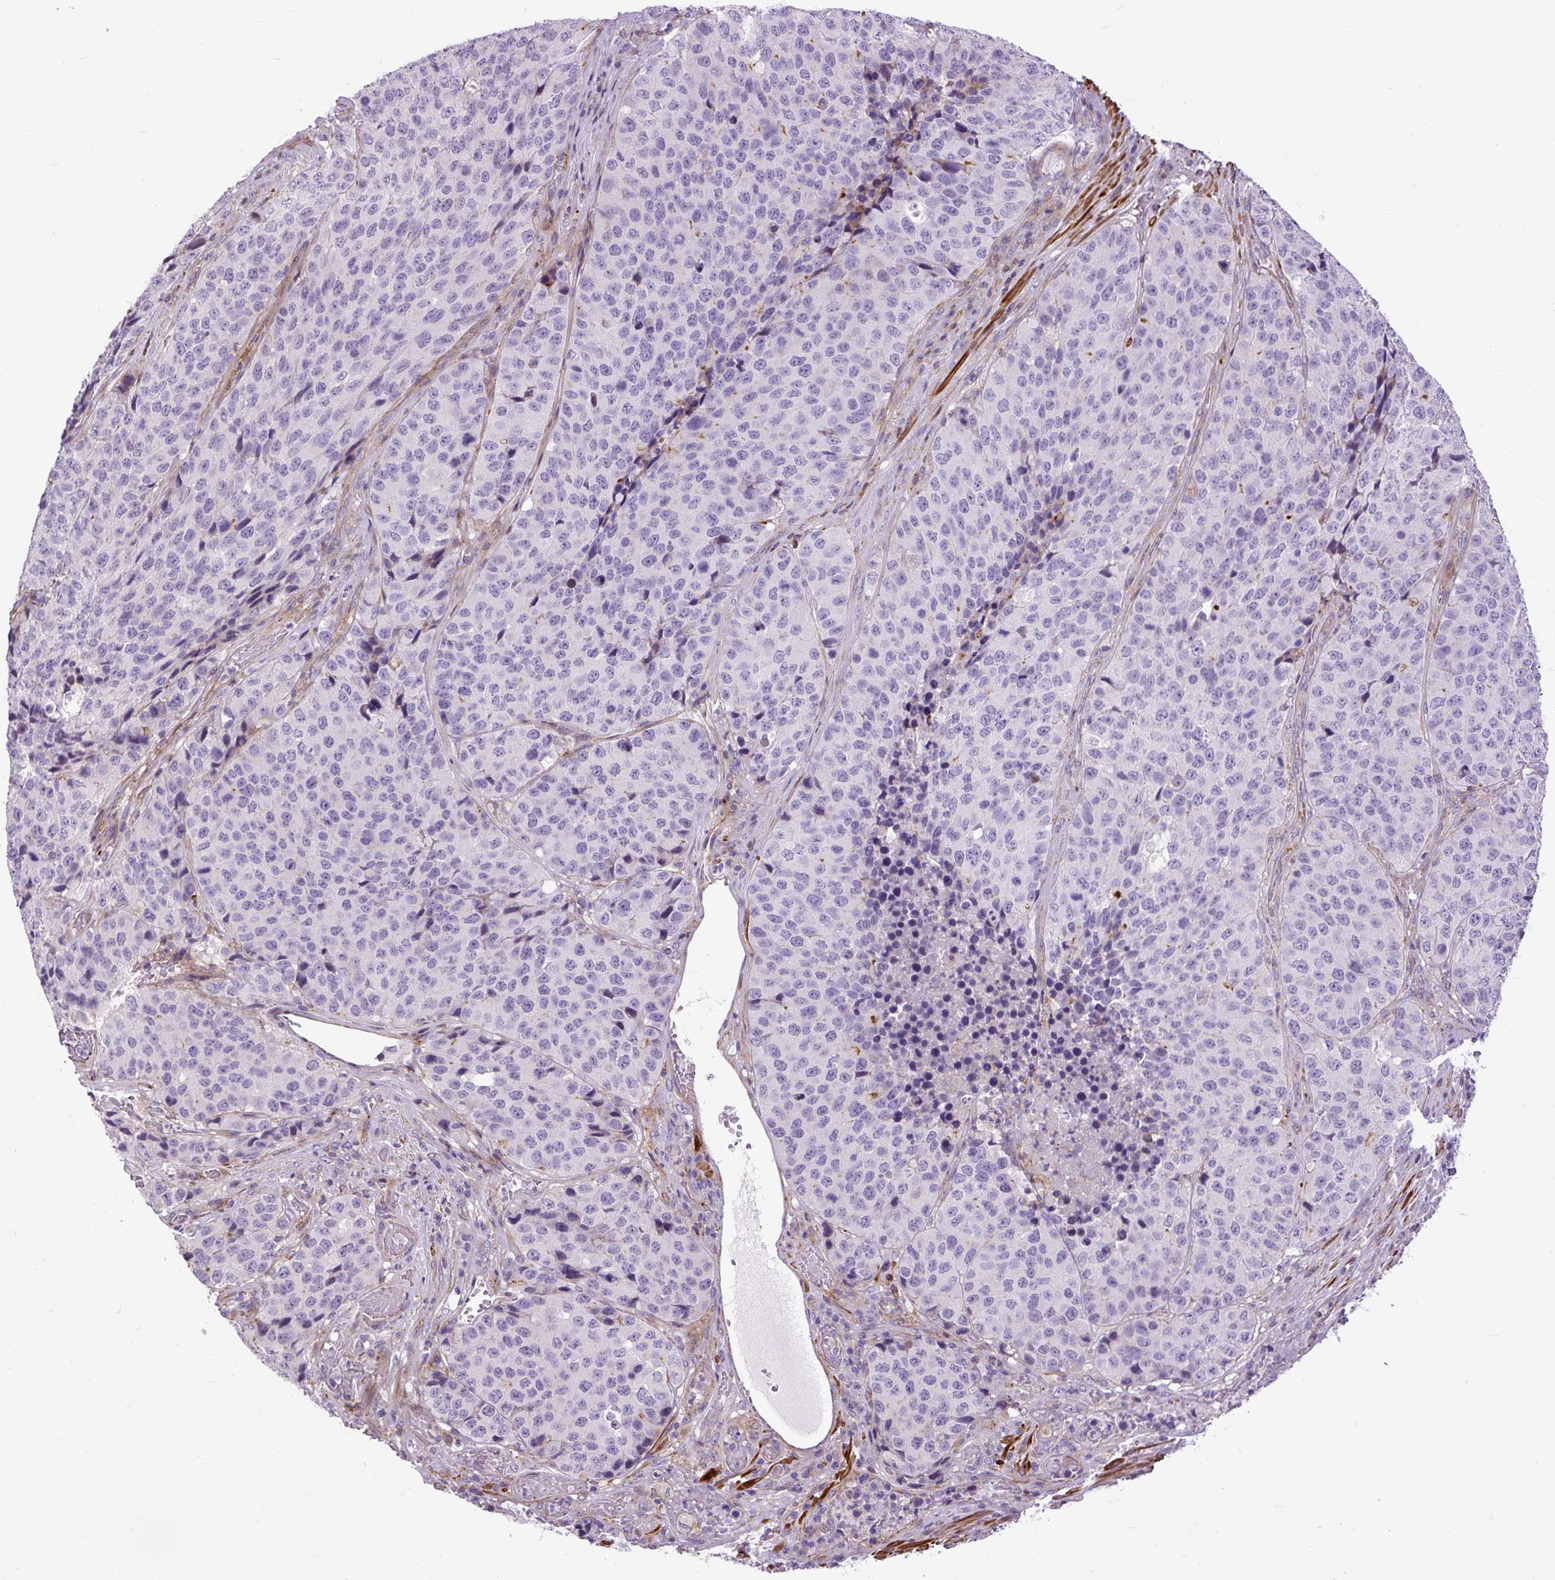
{"staining": {"intensity": "moderate", "quantity": "<25%", "location": "cytoplasmic/membranous"}, "tissue": "stomach cancer", "cell_type": "Tumor cells", "image_type": "cancer", "snomed": [{"axis": "morphology", "description": "Adenocarcinoma, NOS"}, {"axis": "topography", "description": "Stomach"}], "caption": "Moderate cytoplasmic/membranous staining for a protein is identified in approximately <25% of tumor cells of stomach cancer using immunohistochemistry (IHC).", "gene": "ZNF197", "patient": {"sex": "male", "age": 71}}